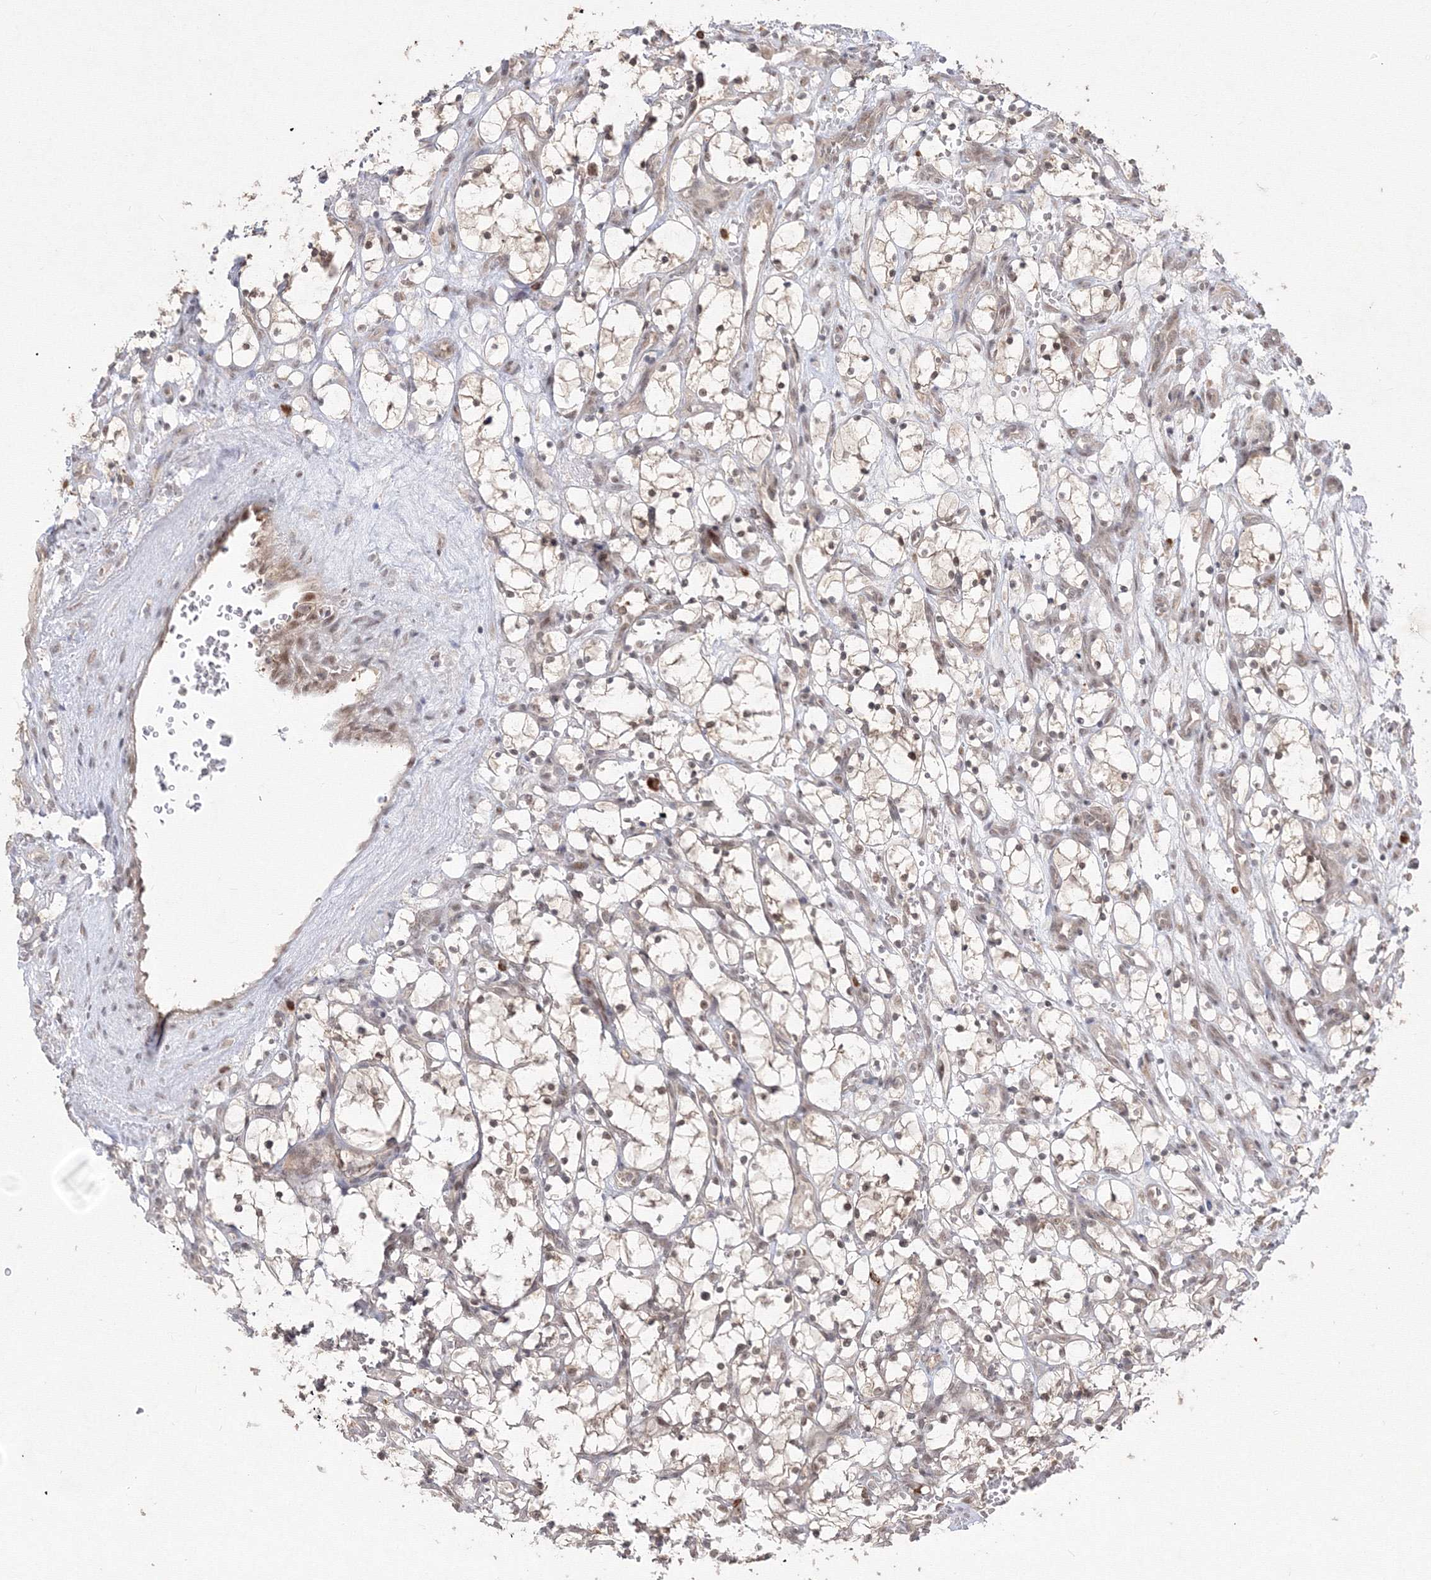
{"staining": {"intensity": "weak", "quantity": "<25%", "location": "nuclear"}, "tissue": "renal cancer", "cell_type": "Tumor cells", "image_type": "cancer", "snomed": [{"axis": "morphology", "description": "Adenocarcinoma, NOS"}, {"axis": "topography", "description": "Kidney"}], "caption": "Tumor cells are negative for protein expression in human renal cancer.", "gene": "COPS4", "patient": {"sex": "female", "age": 69}}